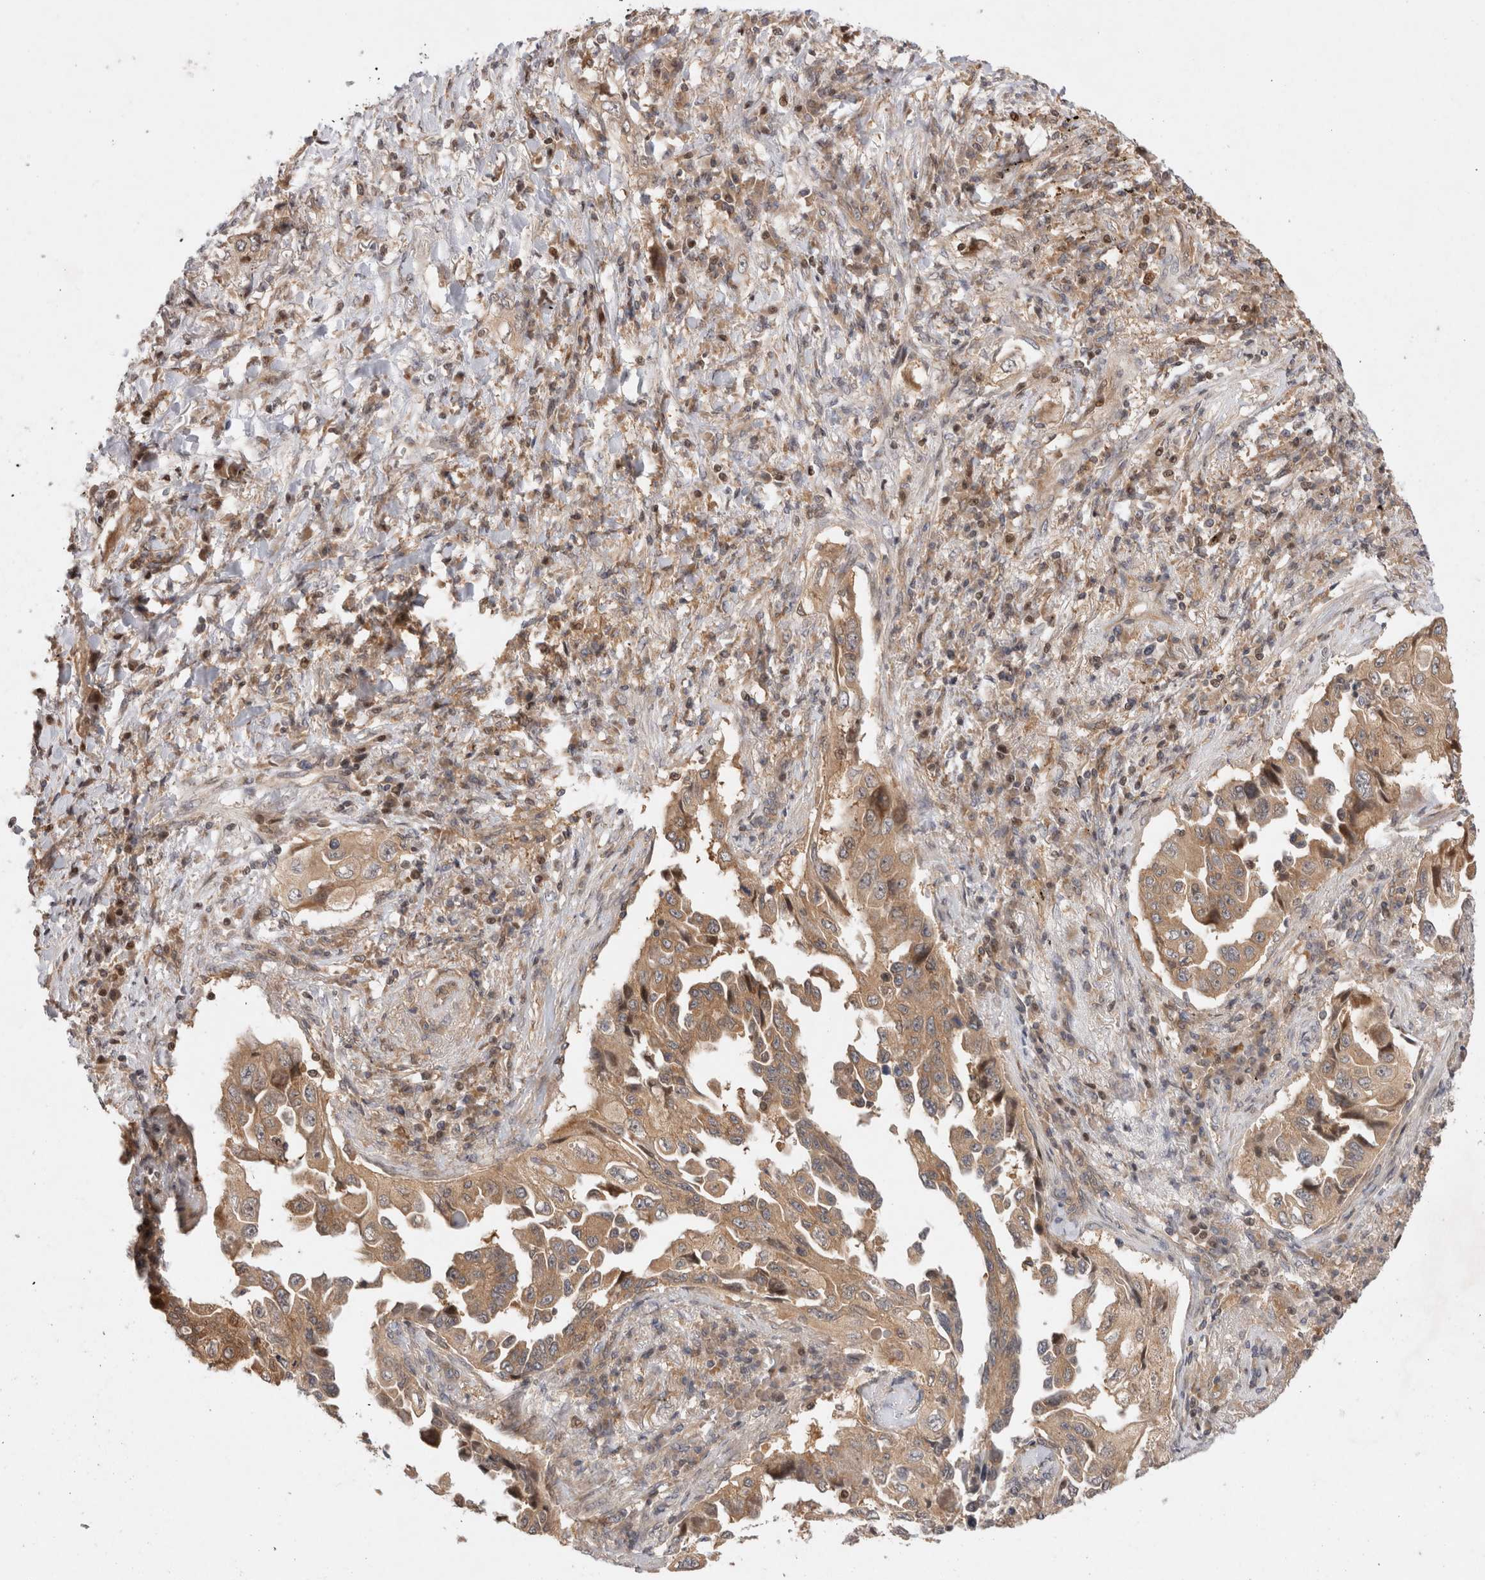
{"staining": {"intensity": "moderate", "quantity": ">75%", "location": "cytoplasmic/membranous"}, "tissue": "lung cancer", "cell_type": "Tumor cells", "image_type": "cancer", "snomed": [{"axis": "morphology", "description": "Adenocarcinoma, NOS"}, {"axis": "topography", "description": "Lung"}], "caption": "About >75% of tumor cells in human lung cancer demonstrate moderate cytoplasmic/membranous protein staining as visualized by brown immunohistochemical staining.", "gene": "HTT", "patient": {"sex": "female", "age": 51}}